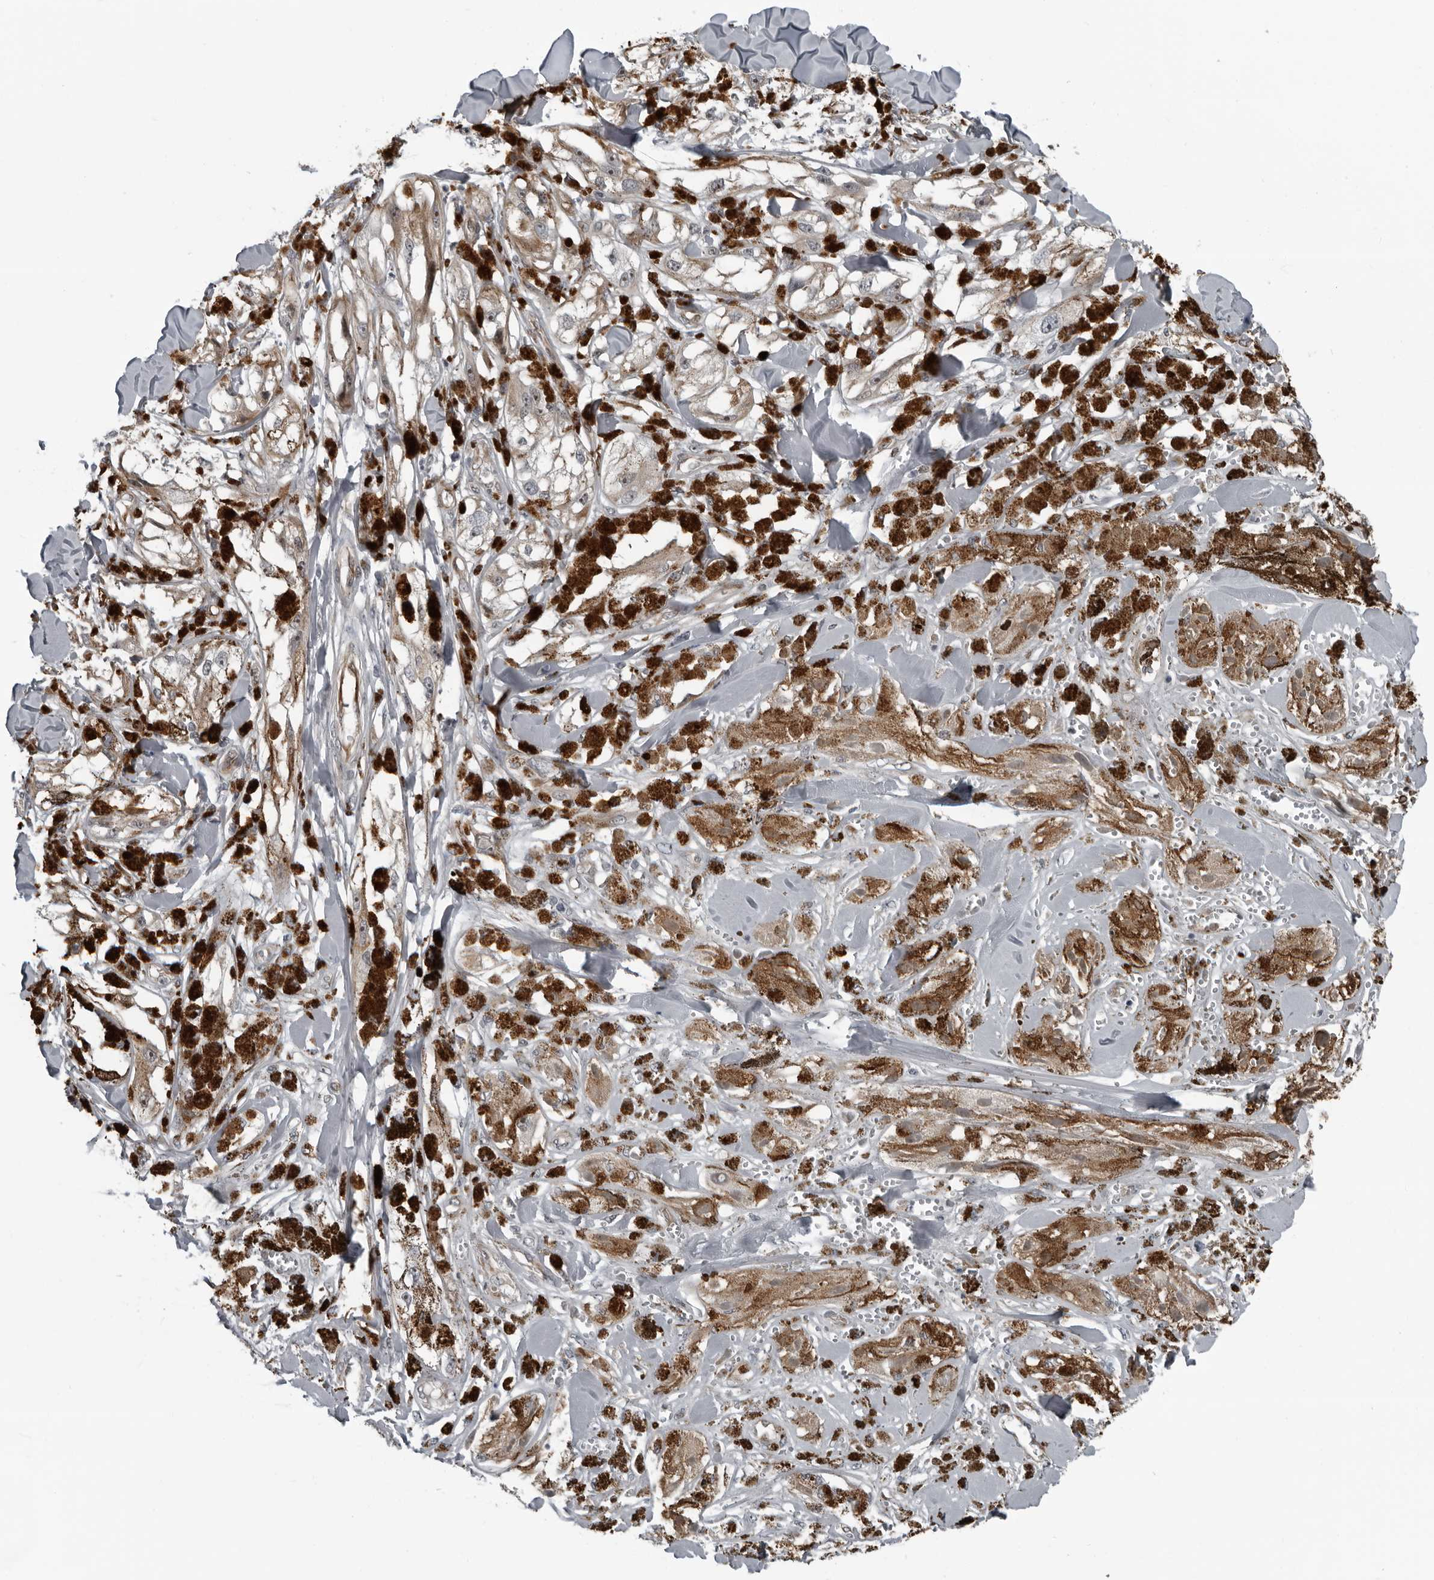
{"staining": {"intensity": "weak", "quantity": "<25%", "location": "nuclear"}, "tissue": "melanoma", "cell_type": "Tumor cells", "image_type": "cancer", "snomed": [{"axis": "morphology", "description": "Malignant melanoma, NOS"}, {"axis": "topography", "description": "Skin"}], "caption": "DAB immunohistochemical staining of melanoma demonstrates no significant staining in tumor cells. (Brightfield microscopy of DAB (3,3'-diaminobenzidine) immunohistochemistry at high magnification).", "gene": "FAM102B", "patient": {"sex": "male", "age": 88}}